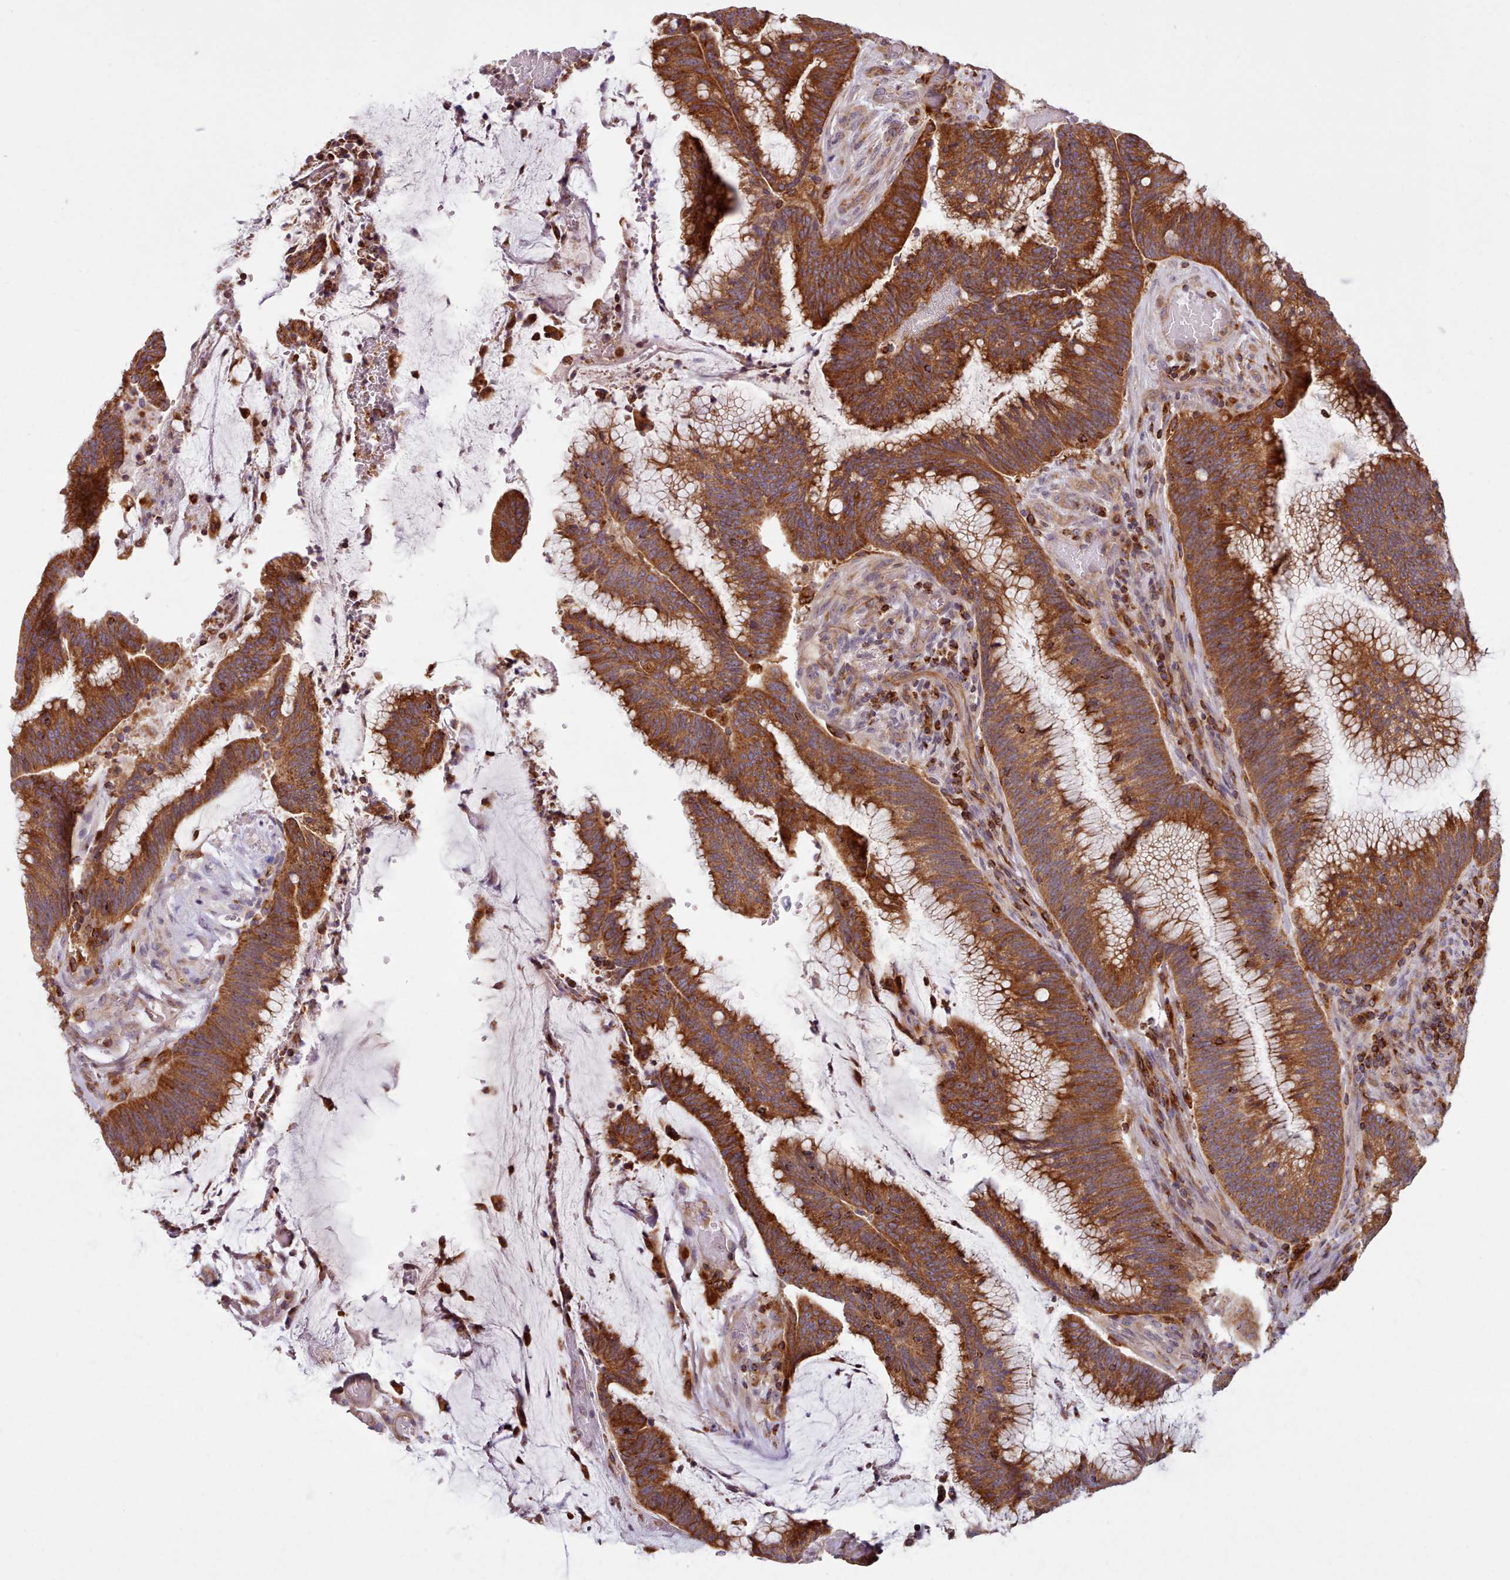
{"staining": {"intensity": "strong", "quantity": ">75%", "location": "cytoplasmic/membranous"}, "tissue": "colorectal cancer", "cell_type": "Tumor cells", "image_type": "cancer", "snomed": [{"axis": "morphology", "description": "Adenocarcinoma, NOS"}, {"axis": "topography", "description": "Rectum"}], "caption": "A high amount of strong cytoplasmic/membranous positivity is appreciated in approximately >75% of tumor cells in colorectal adenocarcinoma tissue.", "gene": "CRYBG1", "patient": {"sex": "female", "age": 77}}